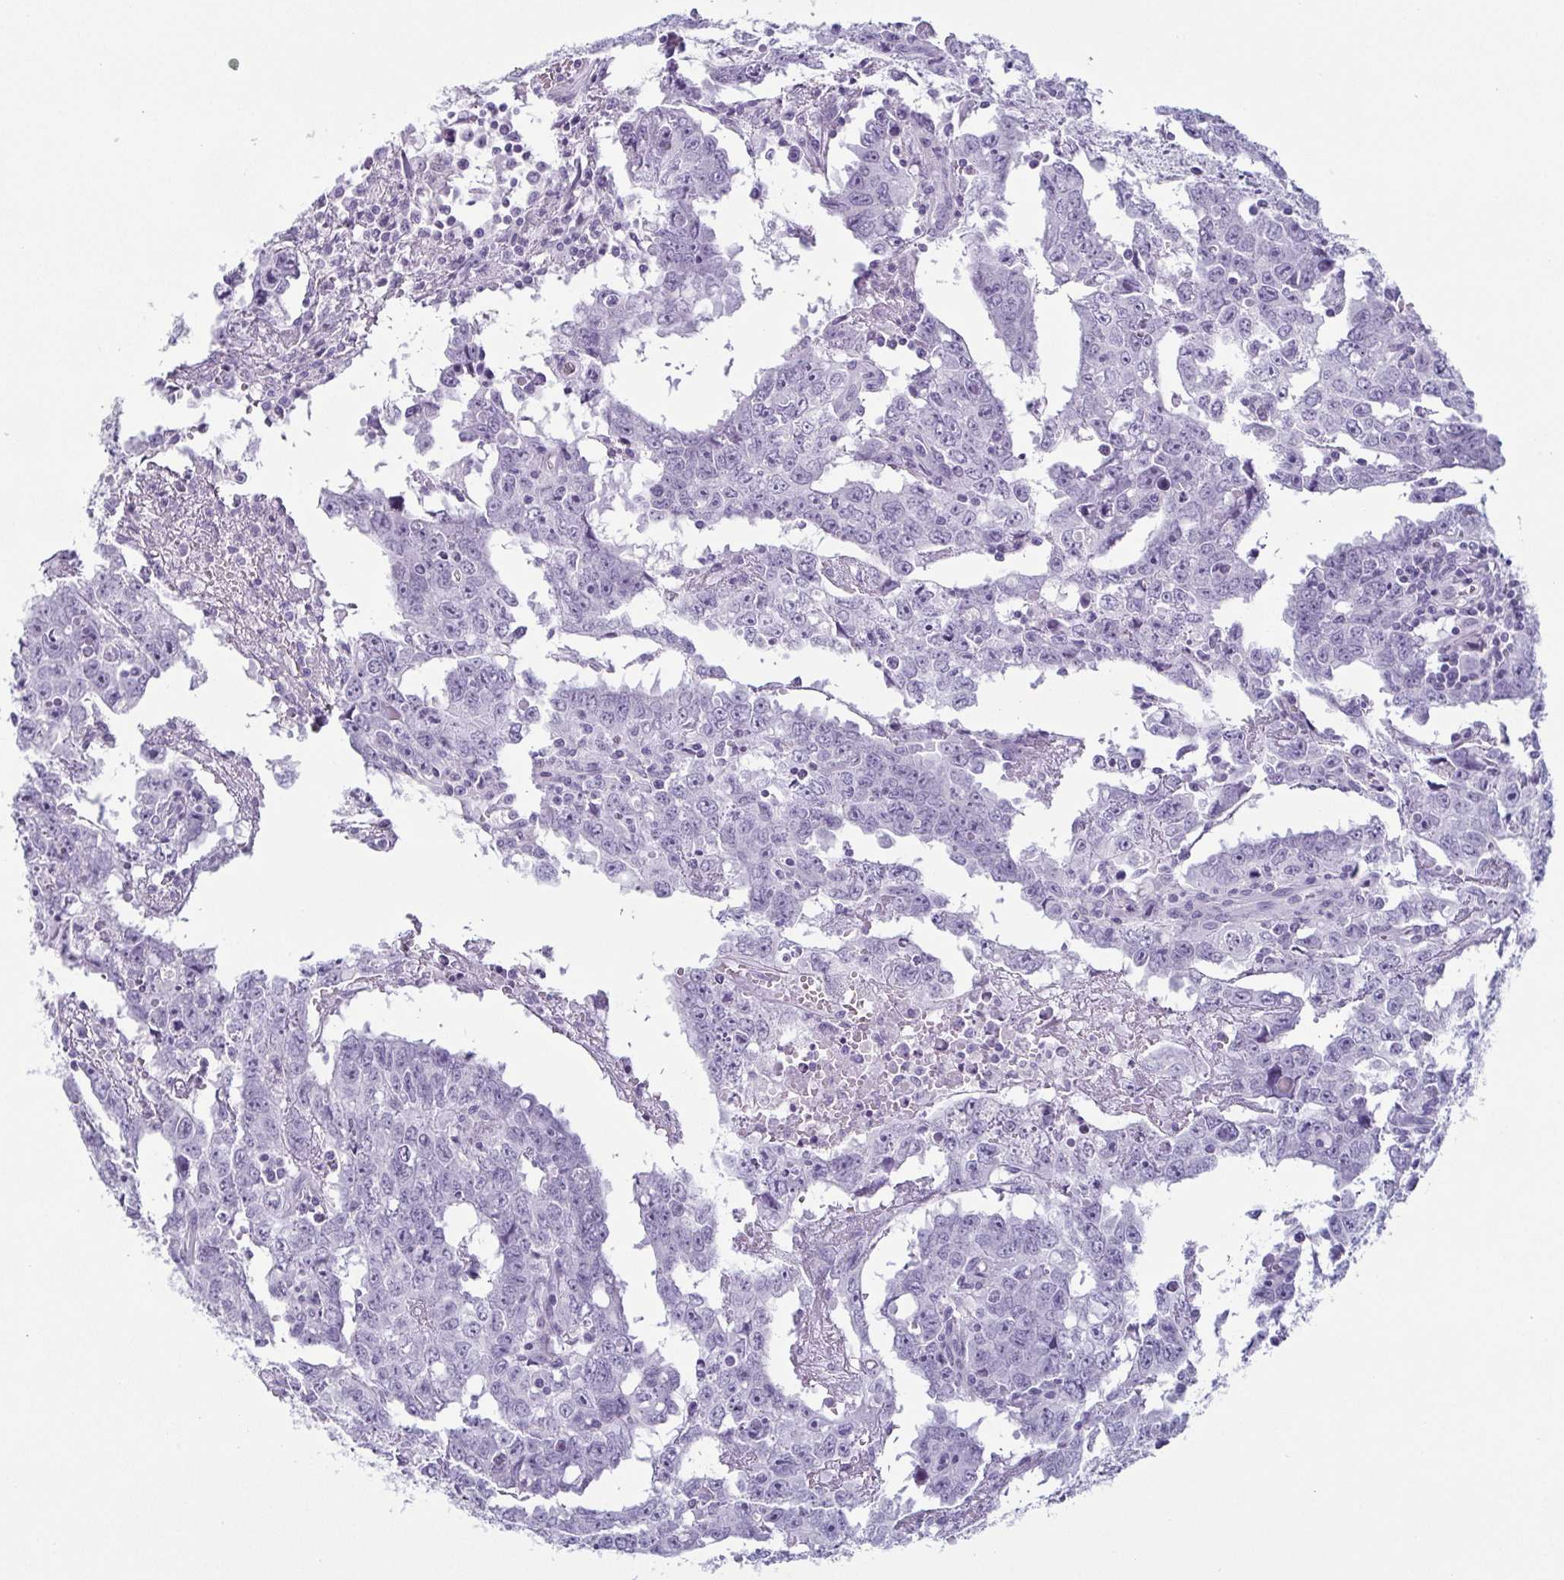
{"staining": {"intensity": "negative", "quantity": "none", "location": "none"}, "tissue": "testis cancer", "cell_type": "Tumor cells", "image_type": "cancer", "snomed": [{"axis": "morphology", "description": "Carcinoma, Embryonal, NOS"}, {"axis": "topography", "description": "Testis"}], "caption": "Testis cancer was stained to show a protein in brown. There is no significant staining in tumor cells.", "gene": "KRT78", "patient": {"sex": "male", "age": 22}}